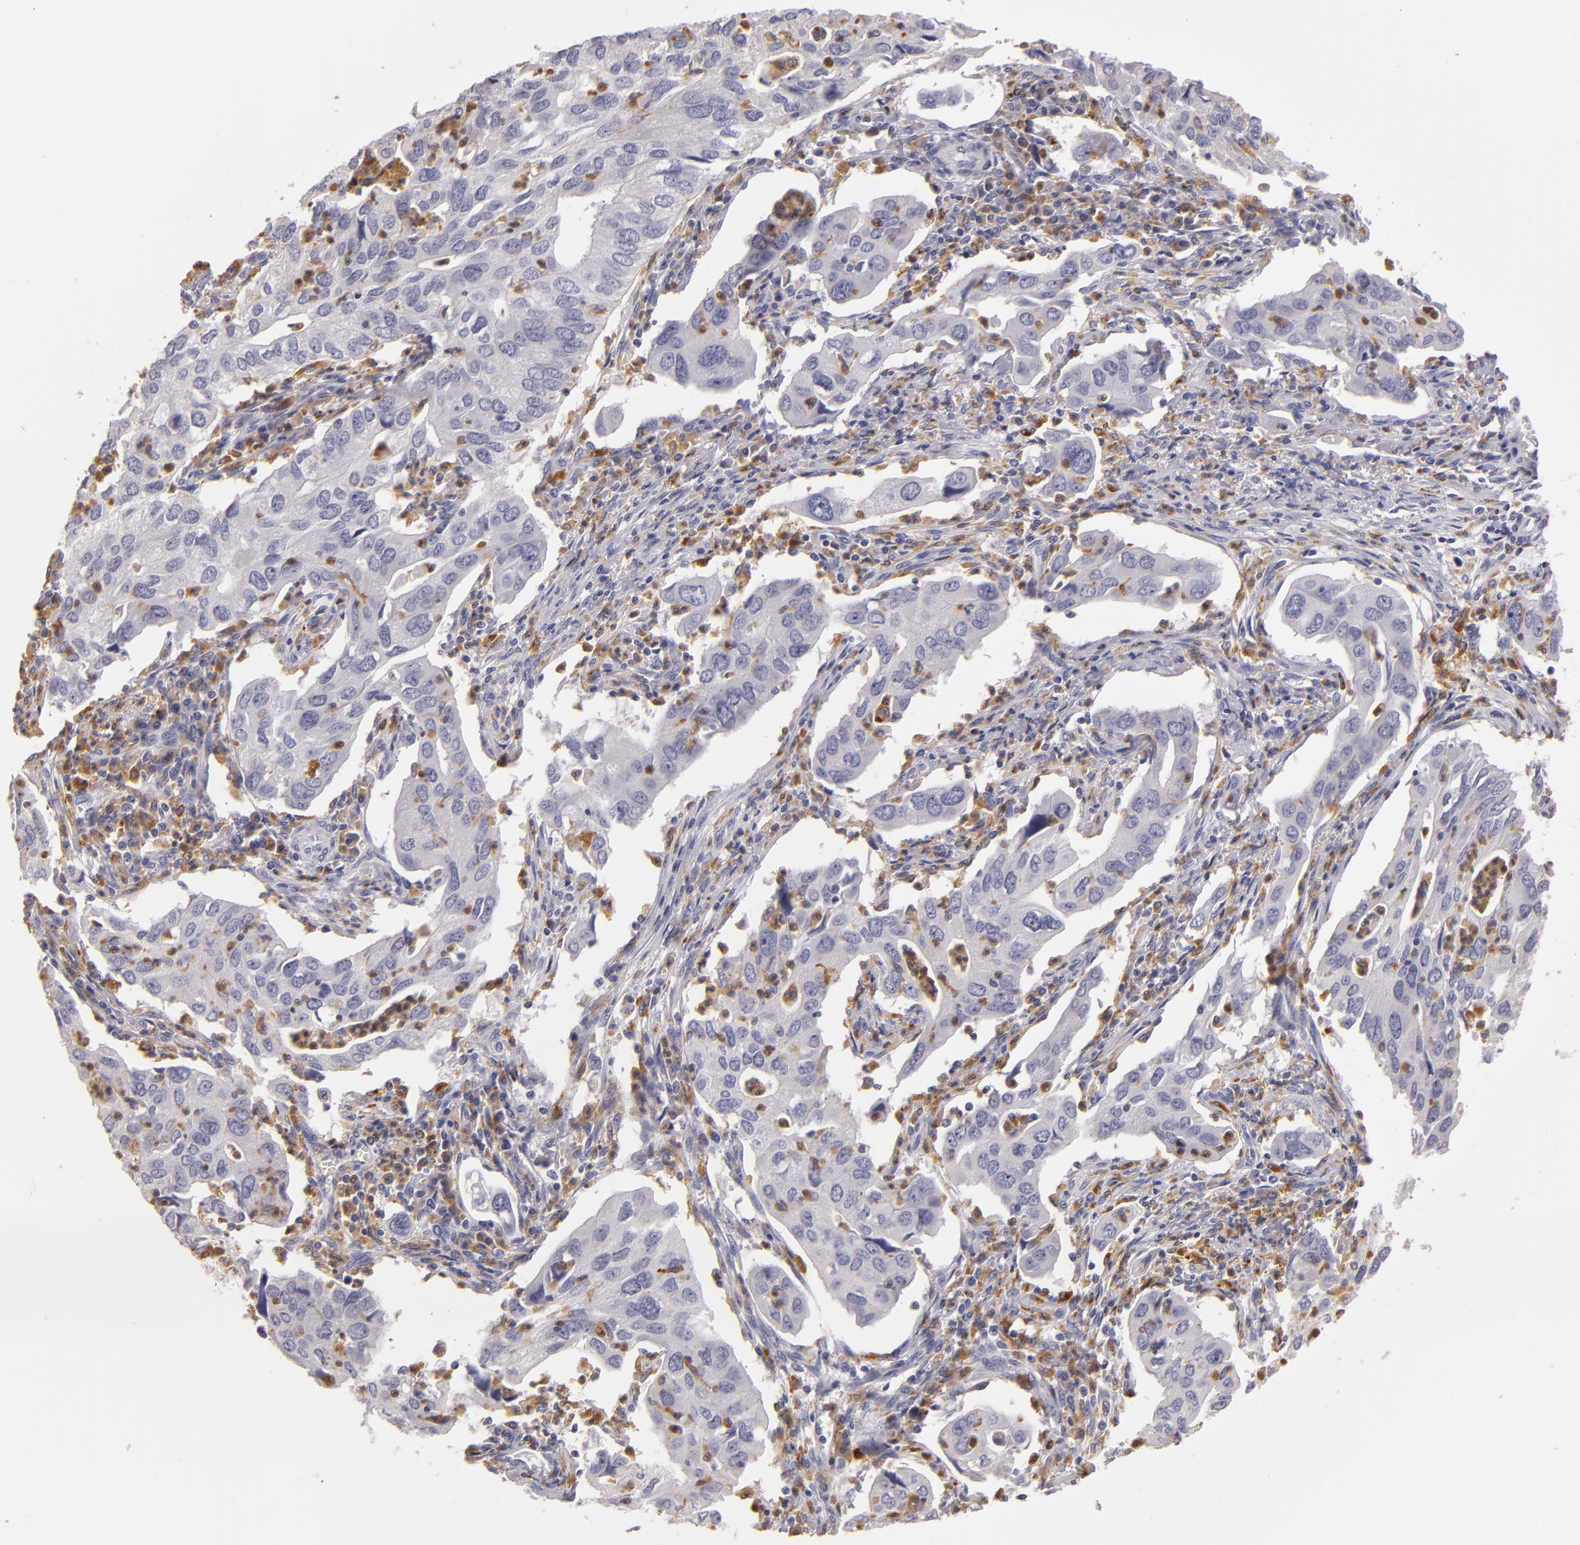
{"staining": {"intensity": "negative", "quantity": "none", "location": "none"}, "tissue": "lung cancer", "cell_type": "Tumor cells", "image_type": "cancer", "snomed": [{"axis": "morphology", "description": "Adenocarcinoma, NOS"}, {"axis": "topography", "description": "Lung"}], "caption": "Histopathology image shows no significant protein staining in tumor cells of lung cancer. The staining was performed using DAB (3,3'-diaminobenzidine) to visualize the protein expression in brown, while the nuclei were stained in blue with hematoxylin (Magnification: 20x).", "gene": "TLR8", "patient": {"sex": "male", "age": 48}}